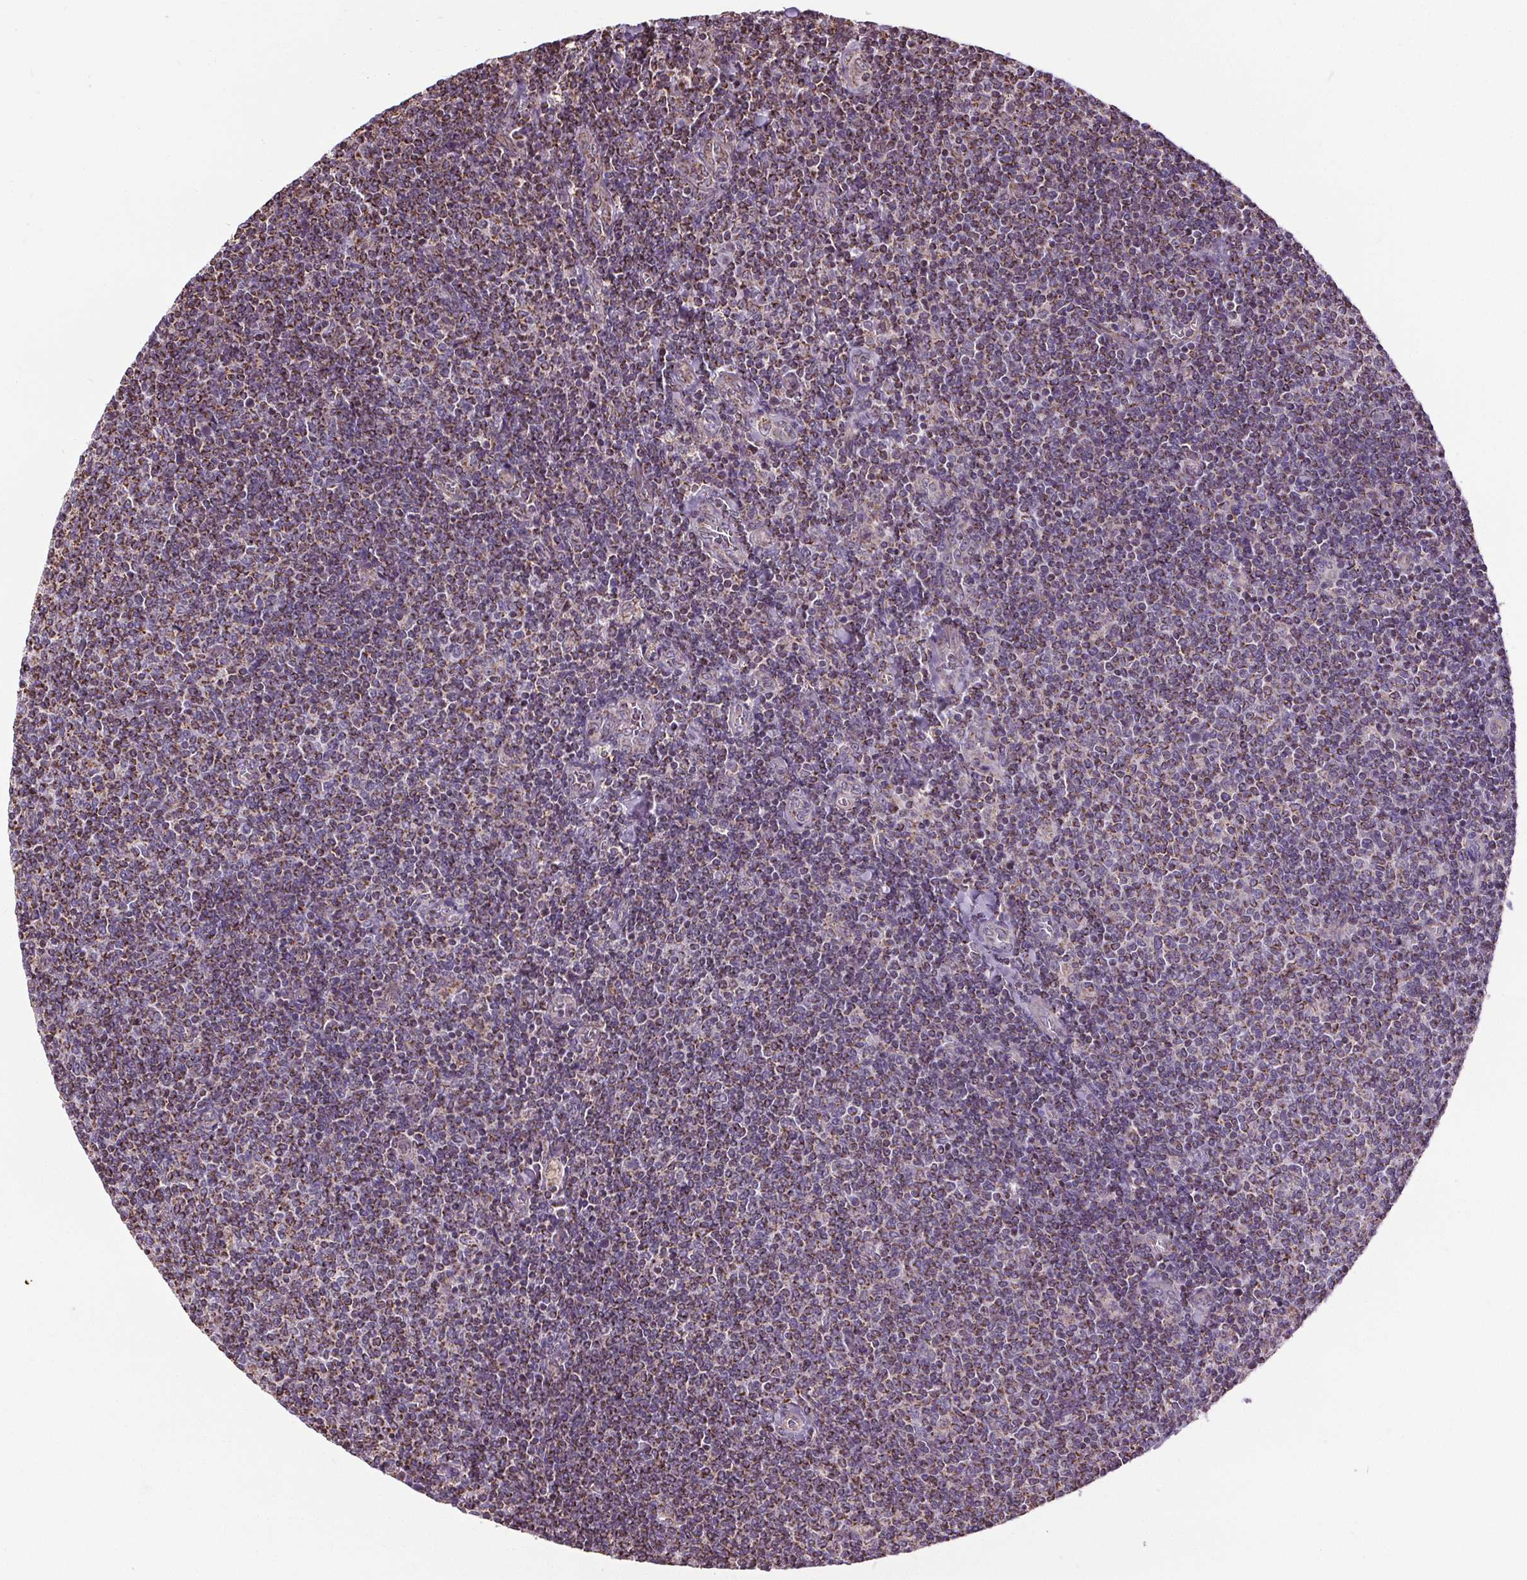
{"staining": {"intensity": "weak", "quantity": ">75%", "location": "cytoplasmic/membranous"}, "tissue": "lymphoma", "cell_type": "Tumor cells", "image_type": "cancer", "snomed": [{"axis": "morphology", "description": "Malignant lymphoma, non-Hodgkin's type, Low grade"}, {"axis": "topography", "description": "Lymph node"}], "caption": "This is a micrograph of immunohistochemistry (IHC) staining of lymphoma, which shows weak expression in the cytoplasmic/membranous of tumor cells.", "gene": "ZNF548", "patient": {"sex": "male", "age": 52}}